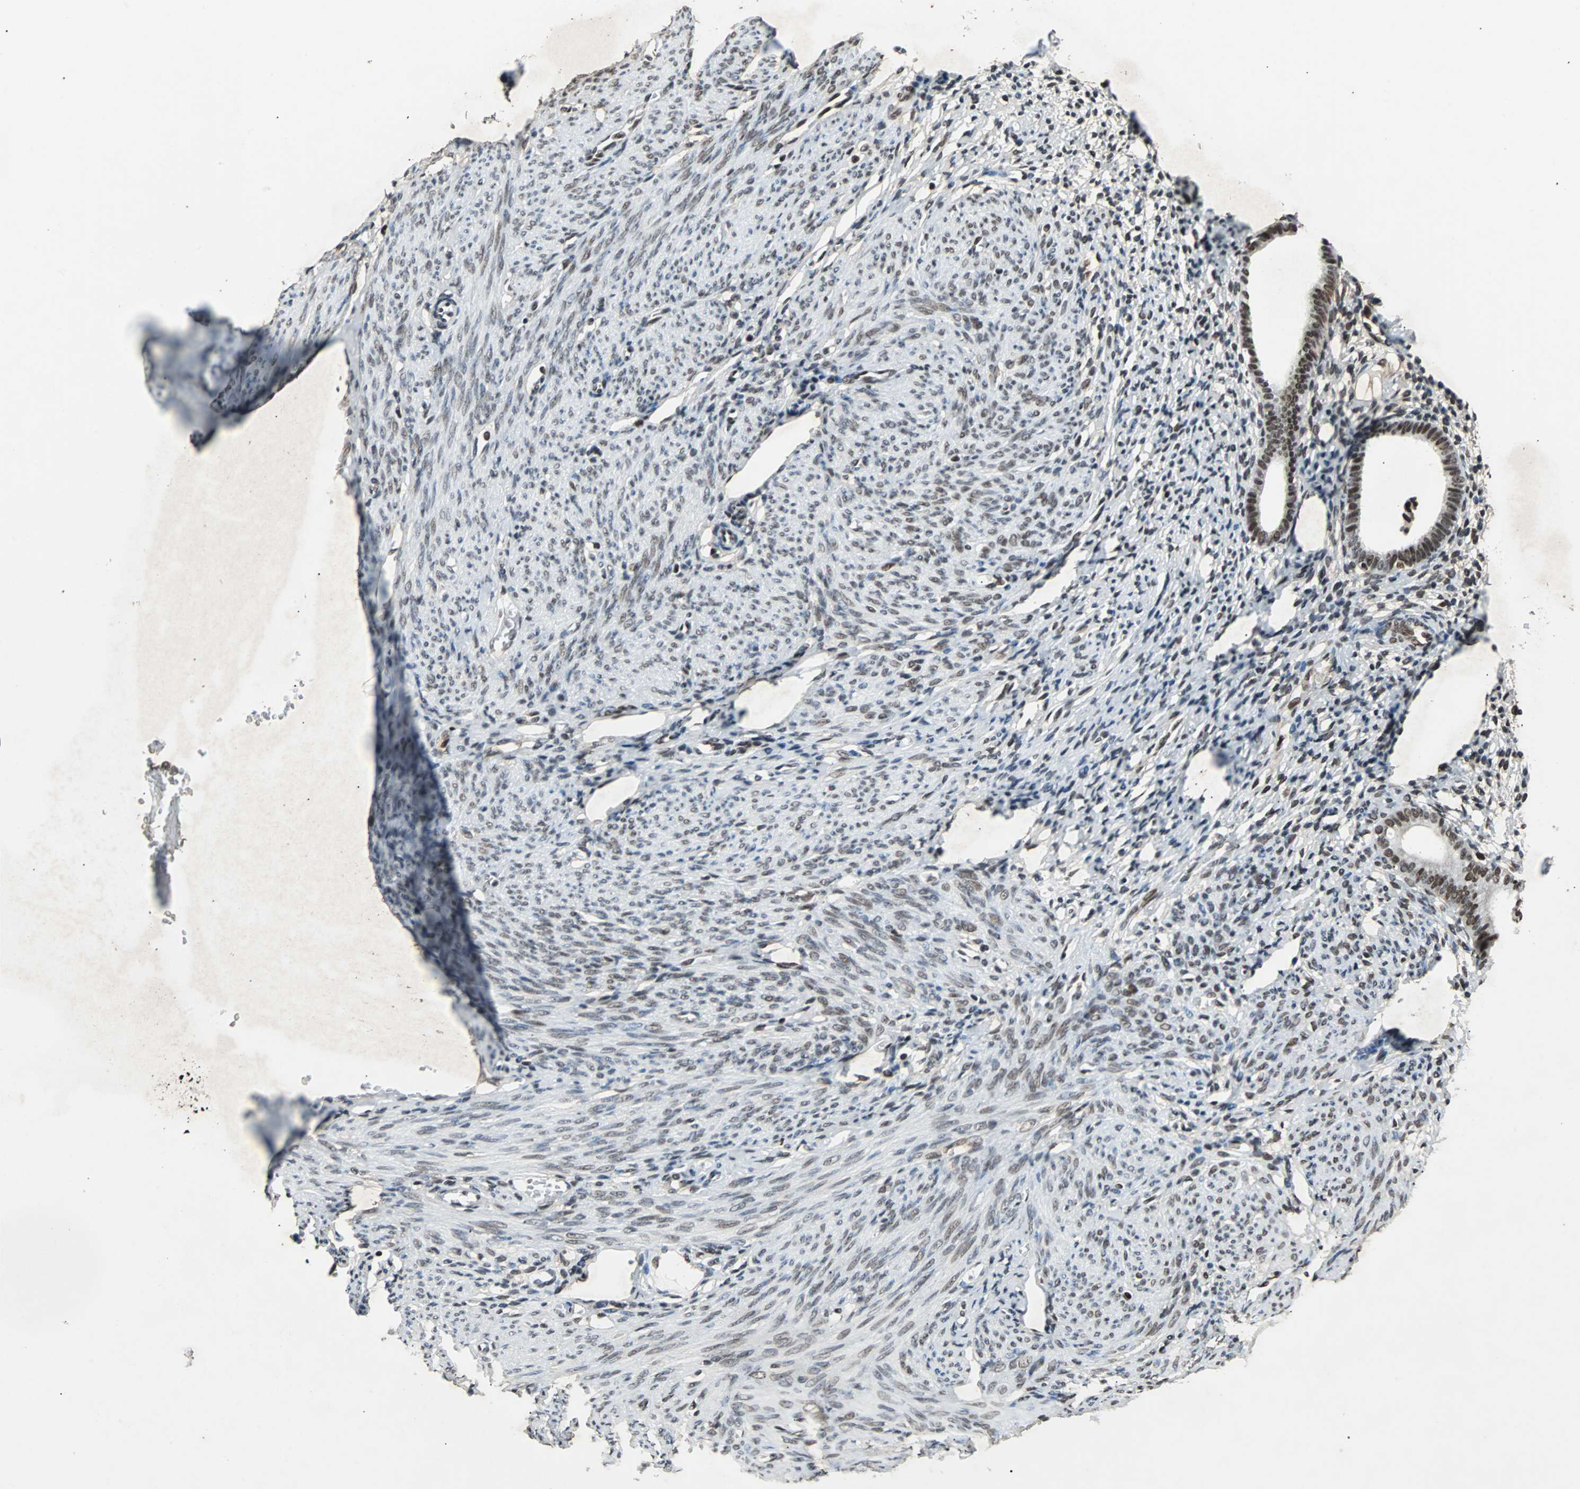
{"staining": {"intensity": "moderate", "quantity": "25%-75%", "location": "nuclear"}, "tissue": "endometrium", "cell_type": "Cells in endometrial stroma", "image_type": "normal", "snomed": [{"axis": "morphology", "description": "Normal tissue, NOS"}, {"axis": "topography", "description": "Endometrium"}], "caption": "Immunohistochemistry histopathology image of normal endometrium: endometrium stained using immunohistochemistry displays medium levels of moderate protein expression localized specifically in the nuclear of cells in endometrial stroma, appearing as a nuclear brown color.", "gene": "GATAD2A", "patient": {"sex": "female", "age": 61}}